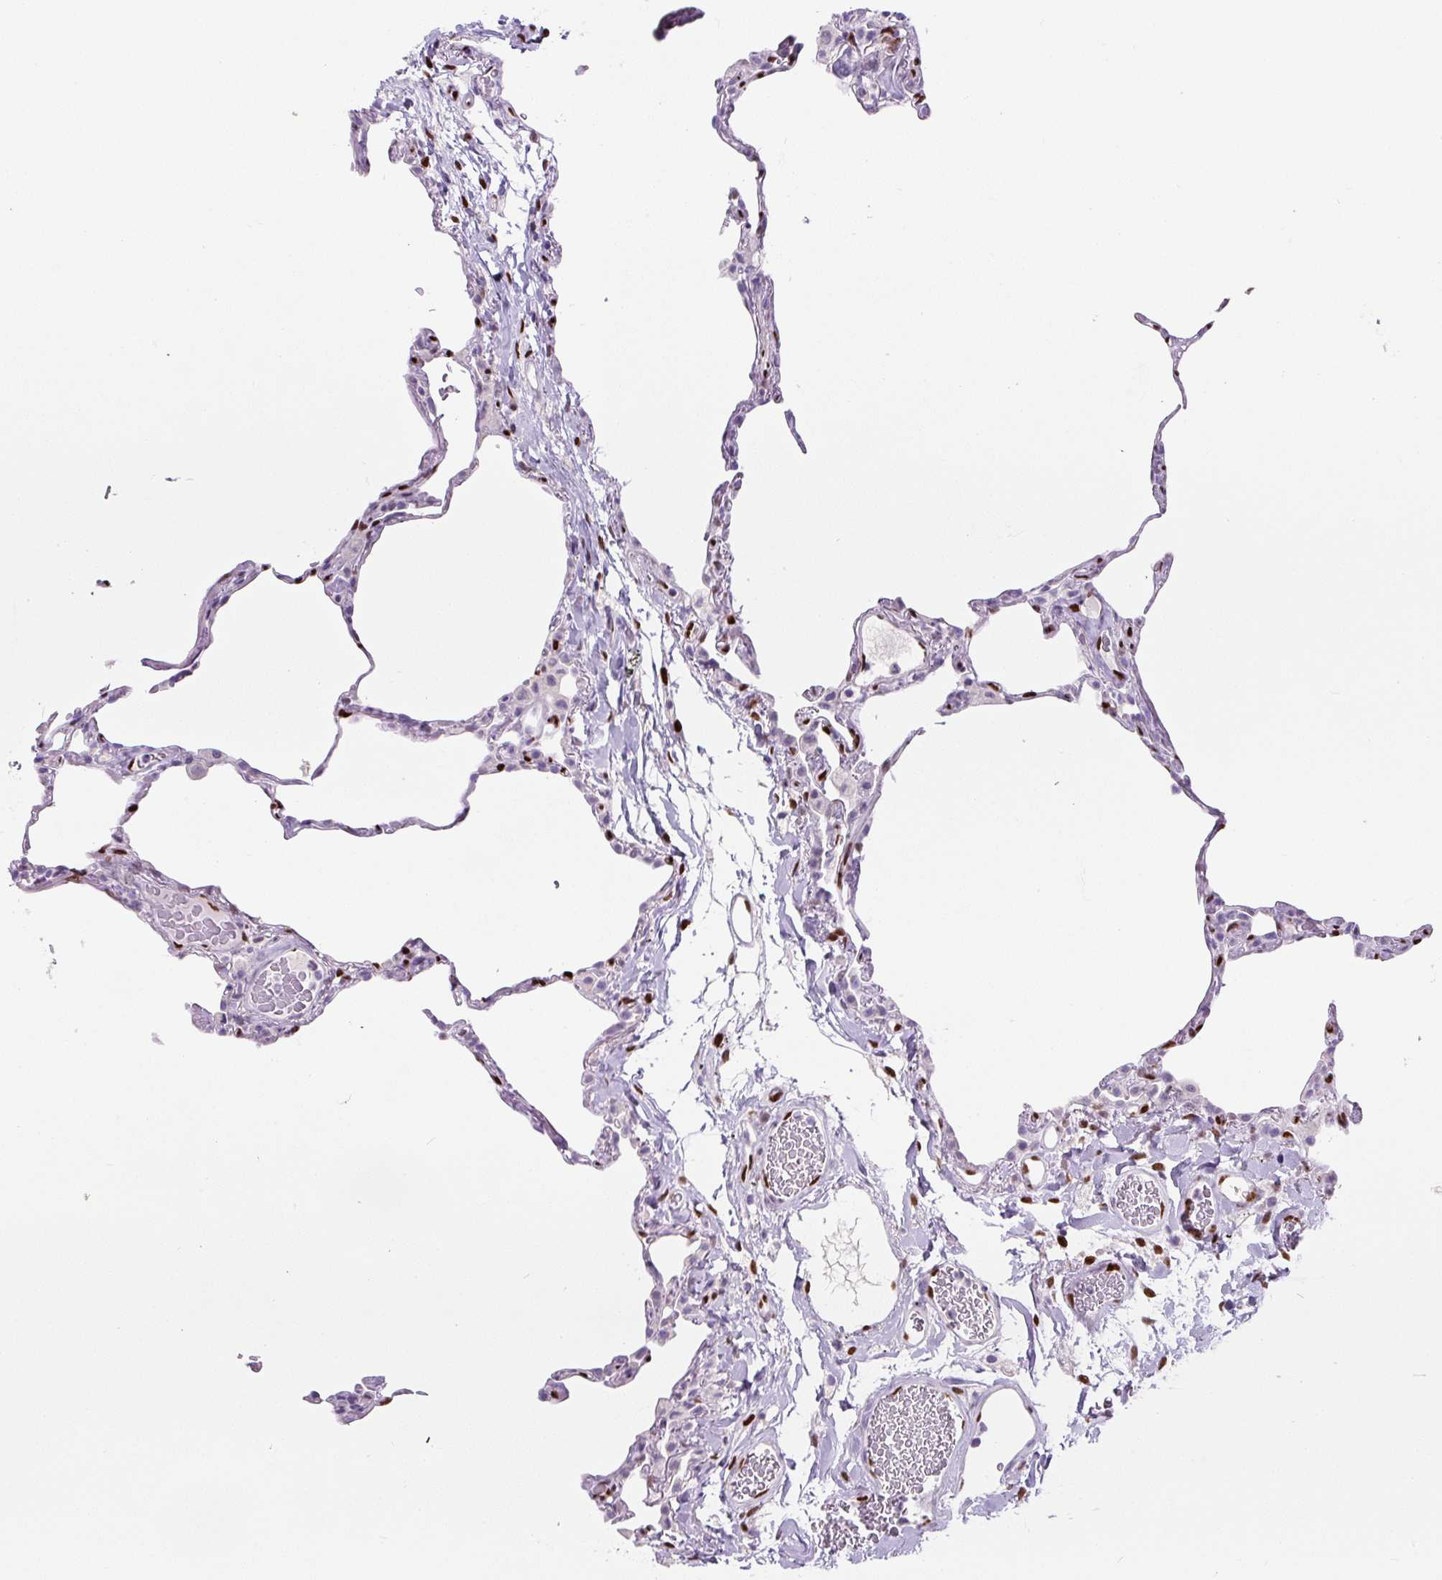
{"staining": {"intensity": "negative", "quantity": "none", "location": "none"}, "tissue": "lung", "cell_type": "Alveolar cells", "image_type": "normal", "snomed": [{"axis": "morphology", "description": "Normal tissue, NOS"}, {"axis": "topography", "description": "Lung"}], "caption": "Immunohistochemistry photomicrograph of unremarkable lung stained for a protein (brown), which exhibits no staining in alveolar cells. (Brightfield microscopy of DAB (3,3'-diaminobenzidine) immunohistochemistry (IHC) at high magnification).", "gene": "ZEB1", "patient": {"sex": "female", "age": 57}}